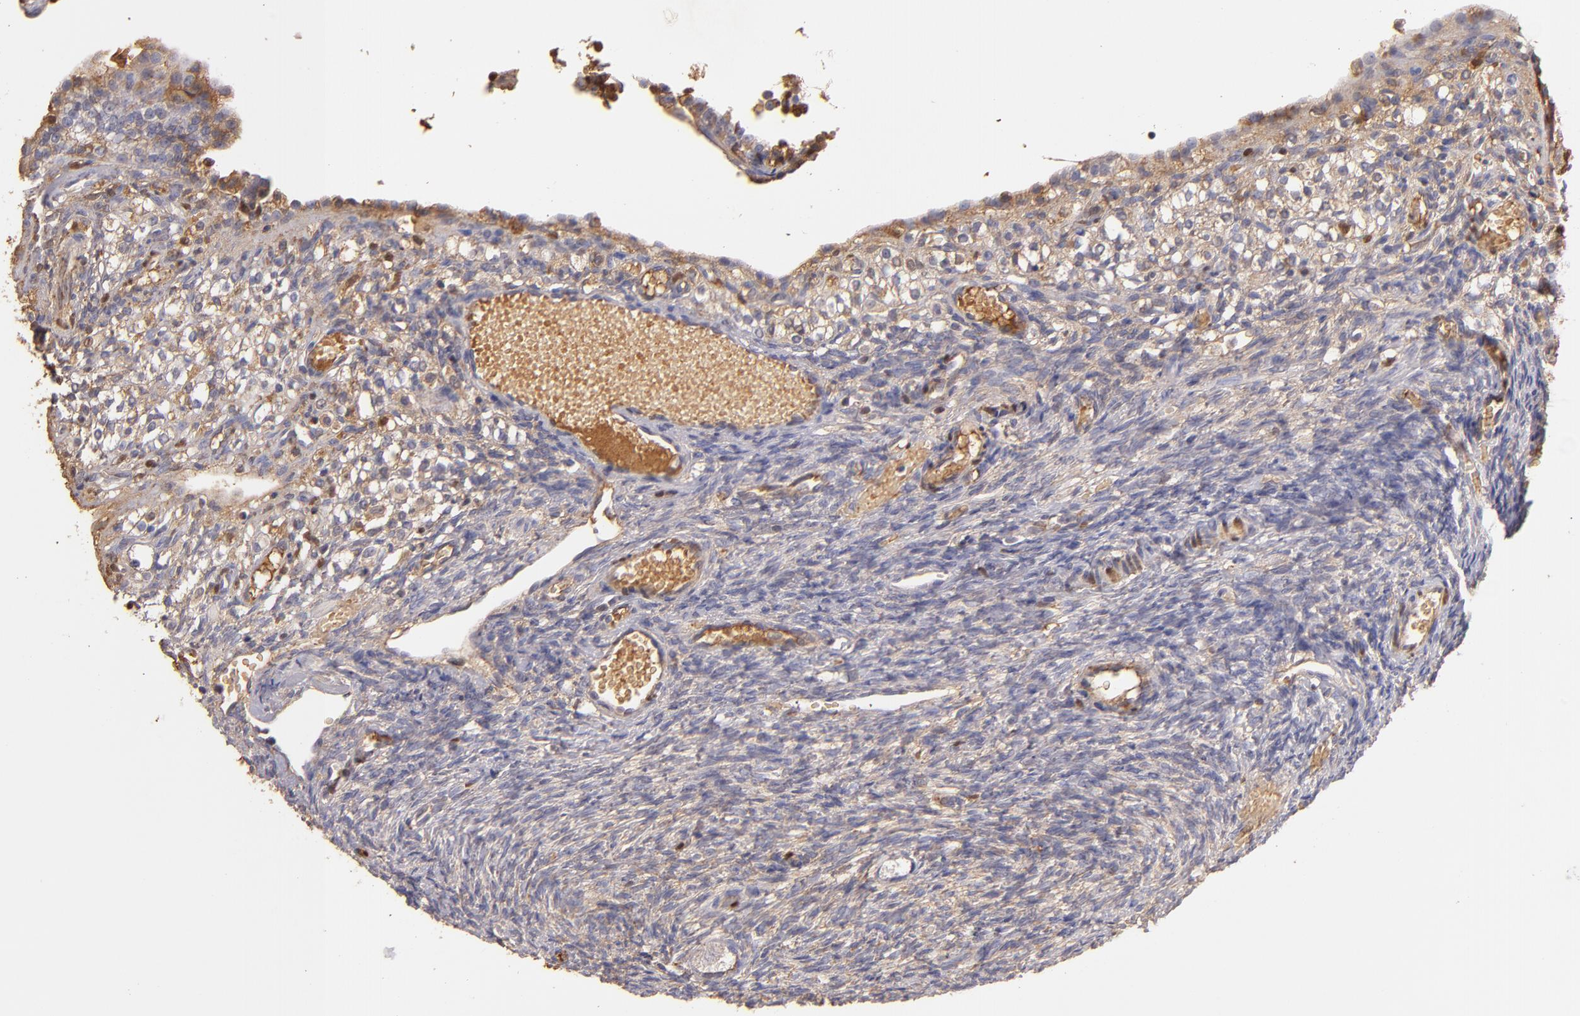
{"staining": {"intensity": "negative", "quantity": "none", "location": "none"}, "tissue": "ovary", "cell_type": "Ovarian stroma cells", "image_type": "normal", "snomed": [{"axis": "morphology", "description": "Normal tissue, NOS"}, {"axis": "topography", "description": "Ovary"}], "caption": "Ovarian stroma cells show no significant positivity in unremarkable ovary. (DAB immunohistochemistry (IHC), high magnification).", "gene": "SERPINC1", "patient": {"sex": "female", "age": 35}}